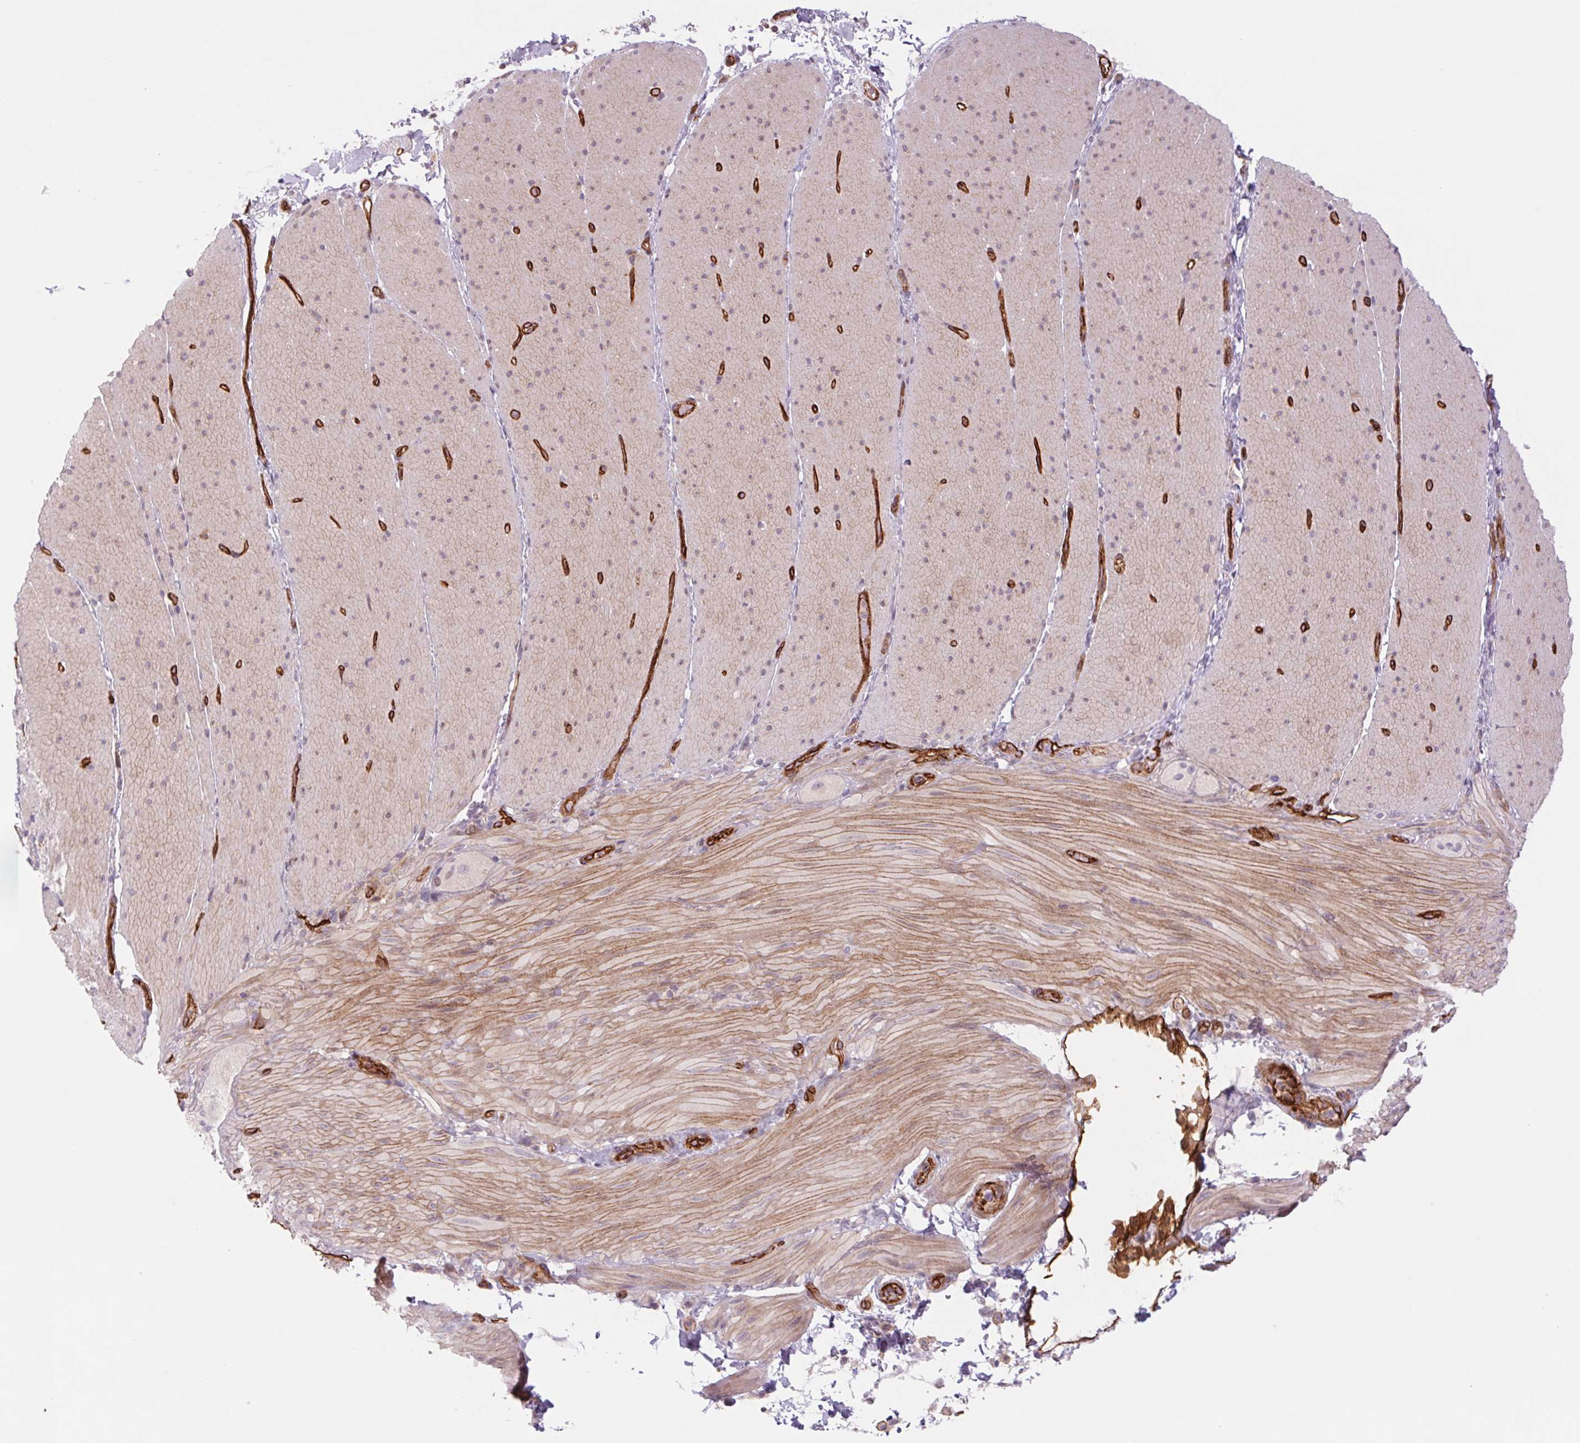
{"staining": {"intensity": "weak", "quantity": "25%-75%", "location": "cytoplasmic/membranous"}, "tissue": "smooth muscle", "cell_type": "Smooth muscle cells", "image_type": "normal", "snomed": [{"axis": "morphology", "description": "Normal tissue, NOS"}, {"axis": "topography", "description": "Smooth muscle"}, {"axis": "topography", "description": "Colon"}], "caption": "Protein staining of benign smooth muscle shows weak cytoplasmic/membranous expression in about 25%-75% of smooth muscle cells.", "gene": "MS4A13", "patient": {"sex": "male", "age": 73}}